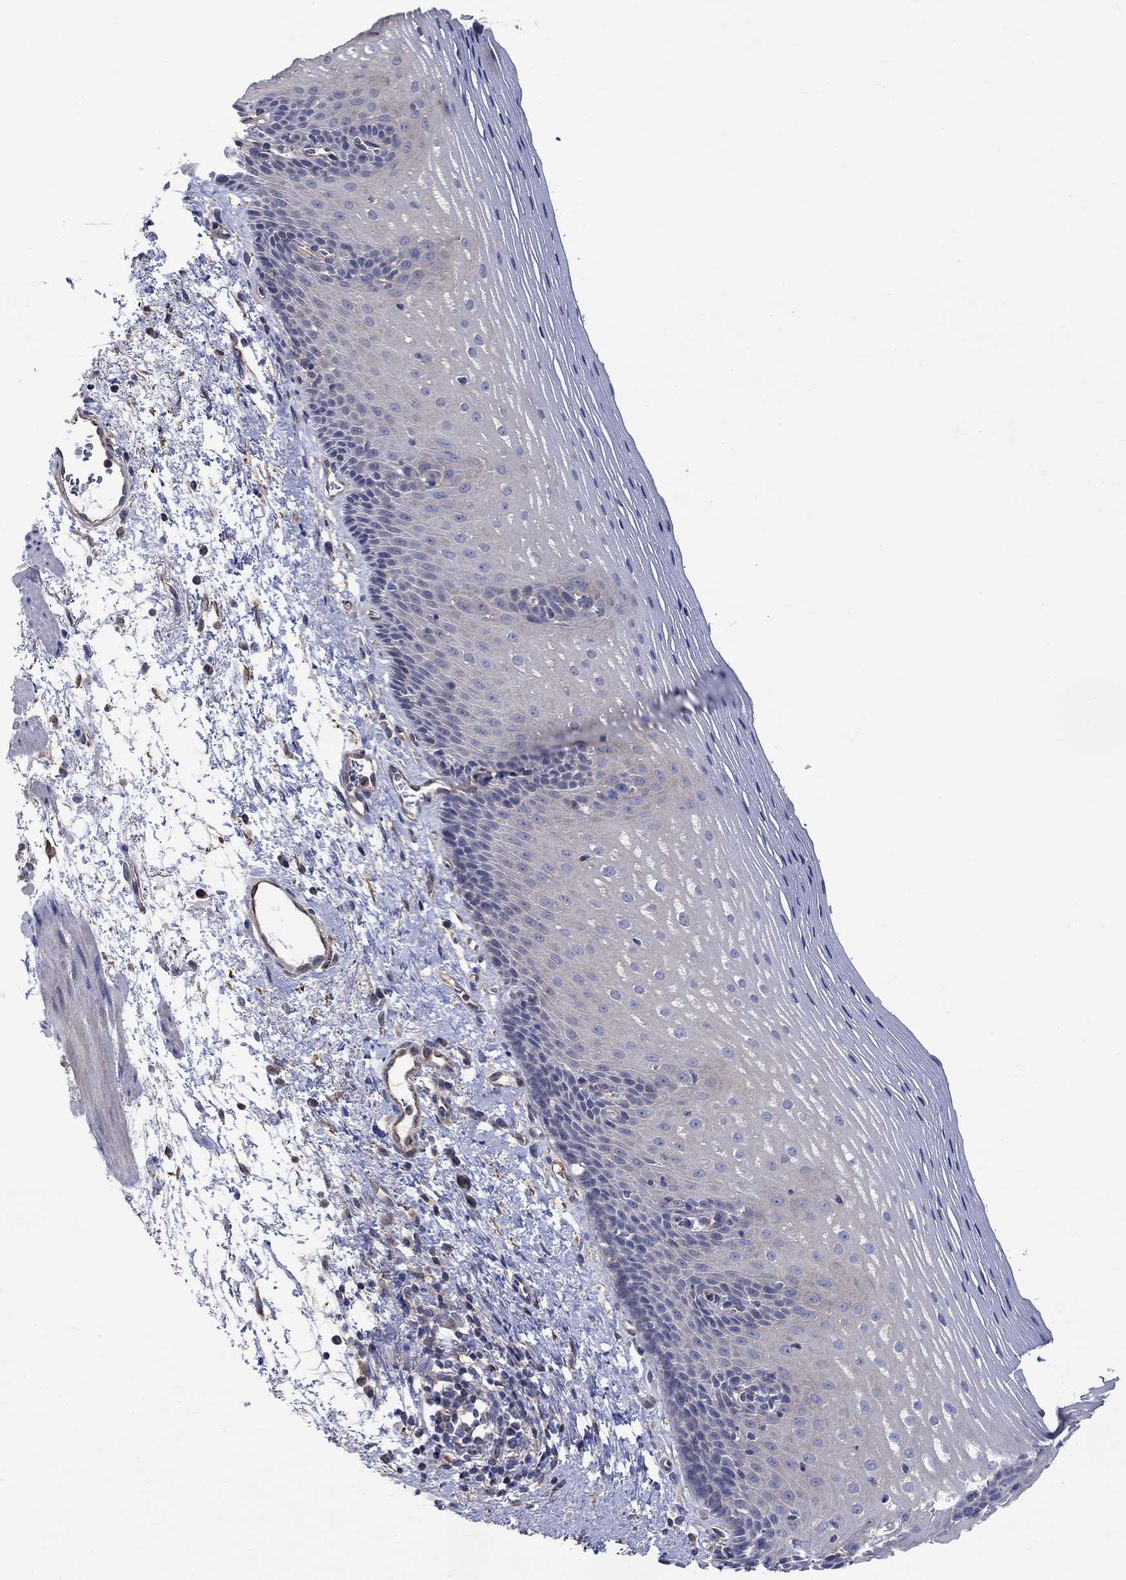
{"staining": {"intensity": "negative", "quantity": "none", "location": "none"}, "tissue": "esophagus", "cell_type": "Squamous epithelial cells", "image_type": "normal", "snomed": [{"axis": "morphology", "description": "Normal tissue, NOS"}, {"axis": "topography", "description": "Esophagus"}], "caption": "A histopathology image of human esophagus is negative for staining in squamous epithelial cells. (DAB immunohistochemistry with hematoxylin counter stain).", "gene": "TEKT3", "patient": {"sex": "male", "age": 76}}